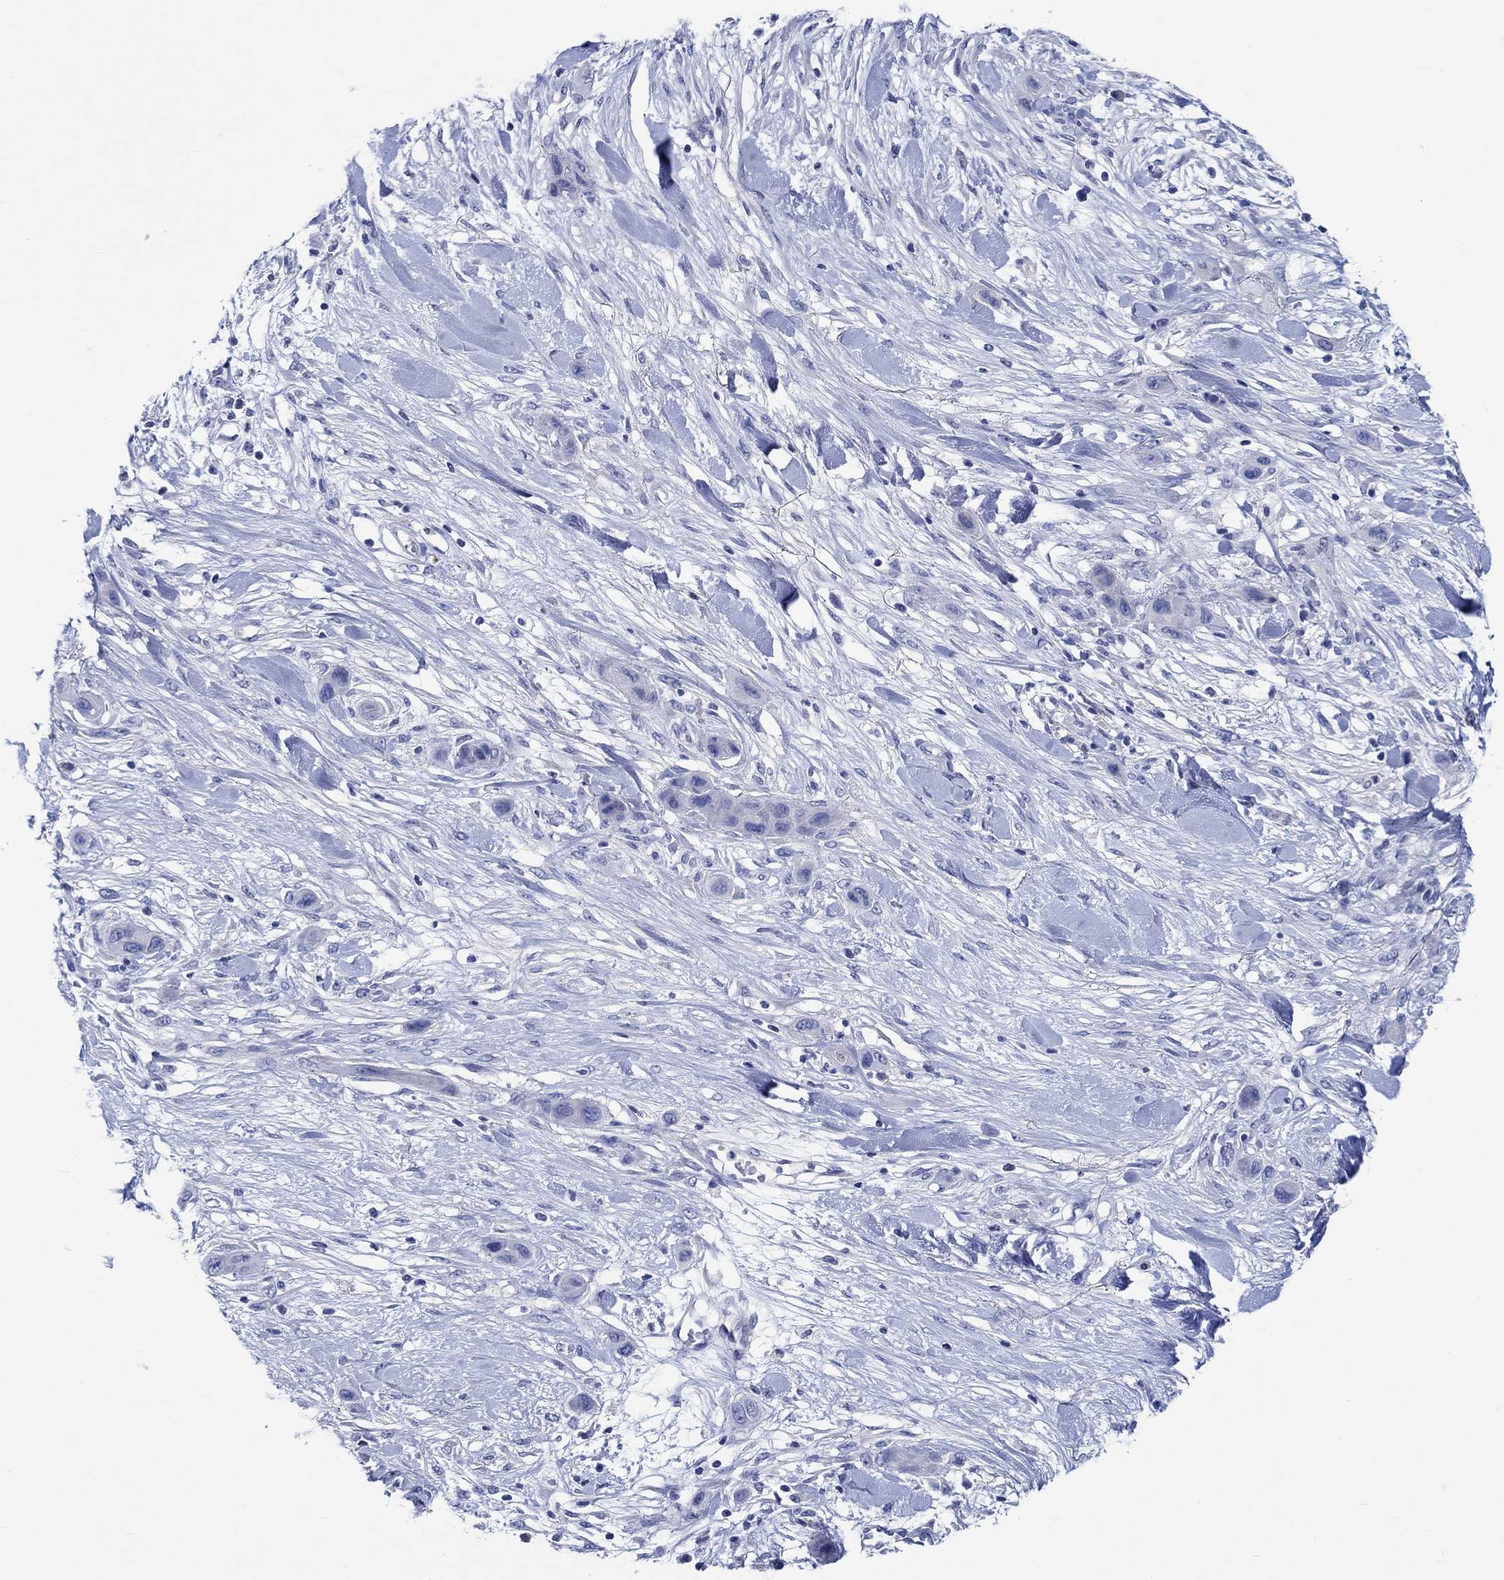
{"staining": {"intensity": "negative", "quantity": "none", "location": "none"}, "tissue": "skin cancer", "cell_type": "Tumor cells", "image_type": "cancer", "snomed": [{"axis": "morphology", "description": "Squamous cell carcinoma, NOS"}, {"axis": "topography", "description": "Skin"}], "caption": "Squamous cell carcinoma (skin) stained for a protein using immunohistochemistry demonstrates no expression tumor cells.", "gene": "SHISA4", "patient": {"sex": "male", "age": 79}}